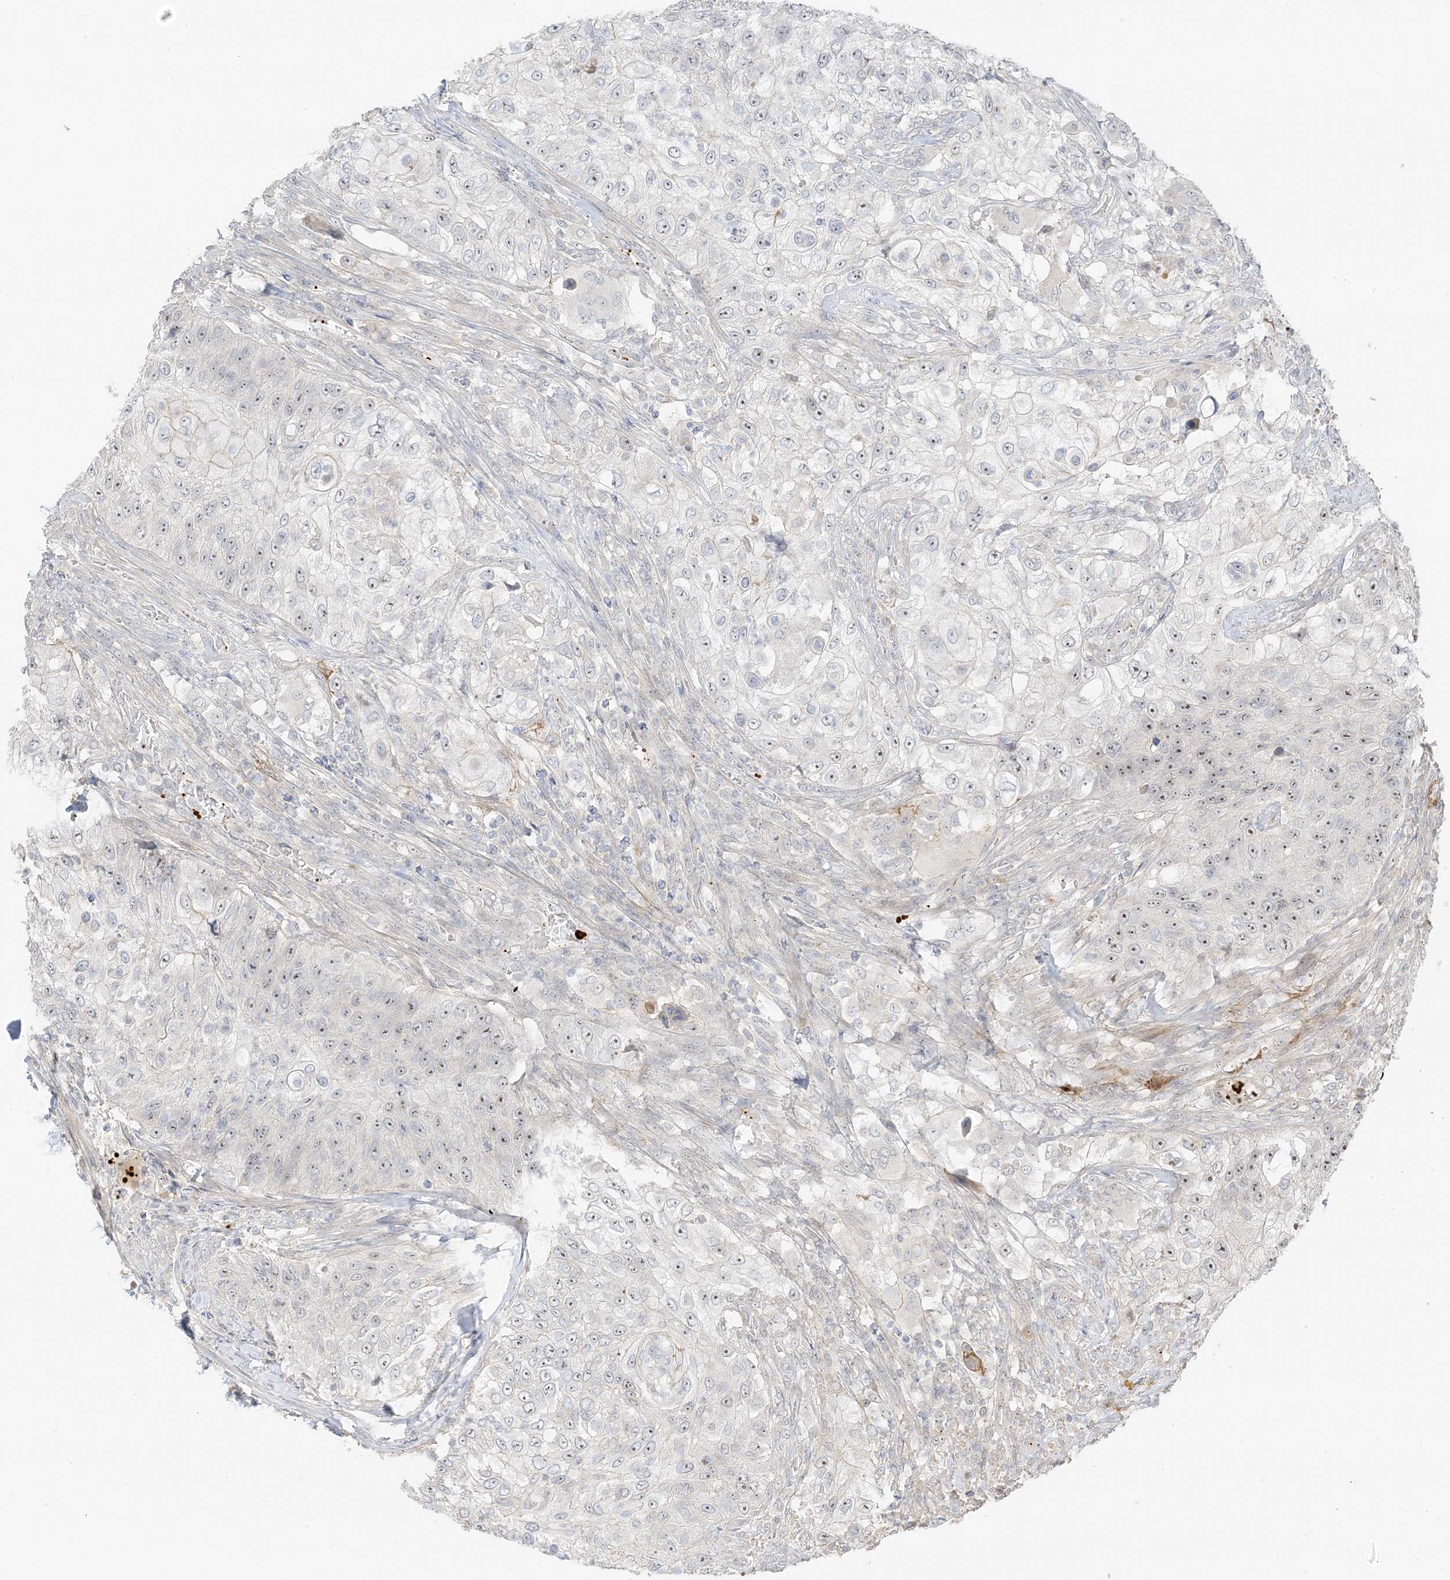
{"staining": {"intensity": "moderate", "quantity": "25%-75%", "location": "nuclear"}, "tissue": "urothelial cancer", "cell_type": "Tumor cells", "image_type": "cancer", "snomed": [{"axis": "morphology", "description": "Urothelial carcinoma, High grade"}, {"axis": "topography", "description": "Urinary bladder"}], "caption": "A brown stain highlights moderate nuclear staining of a protein in urothelial cancer tumor cells. The protein of interest is shown in brown color, while the nuclei are stained blue.", "gene": "ETAA1", "patient": {"sex": "female", "age": 60}}